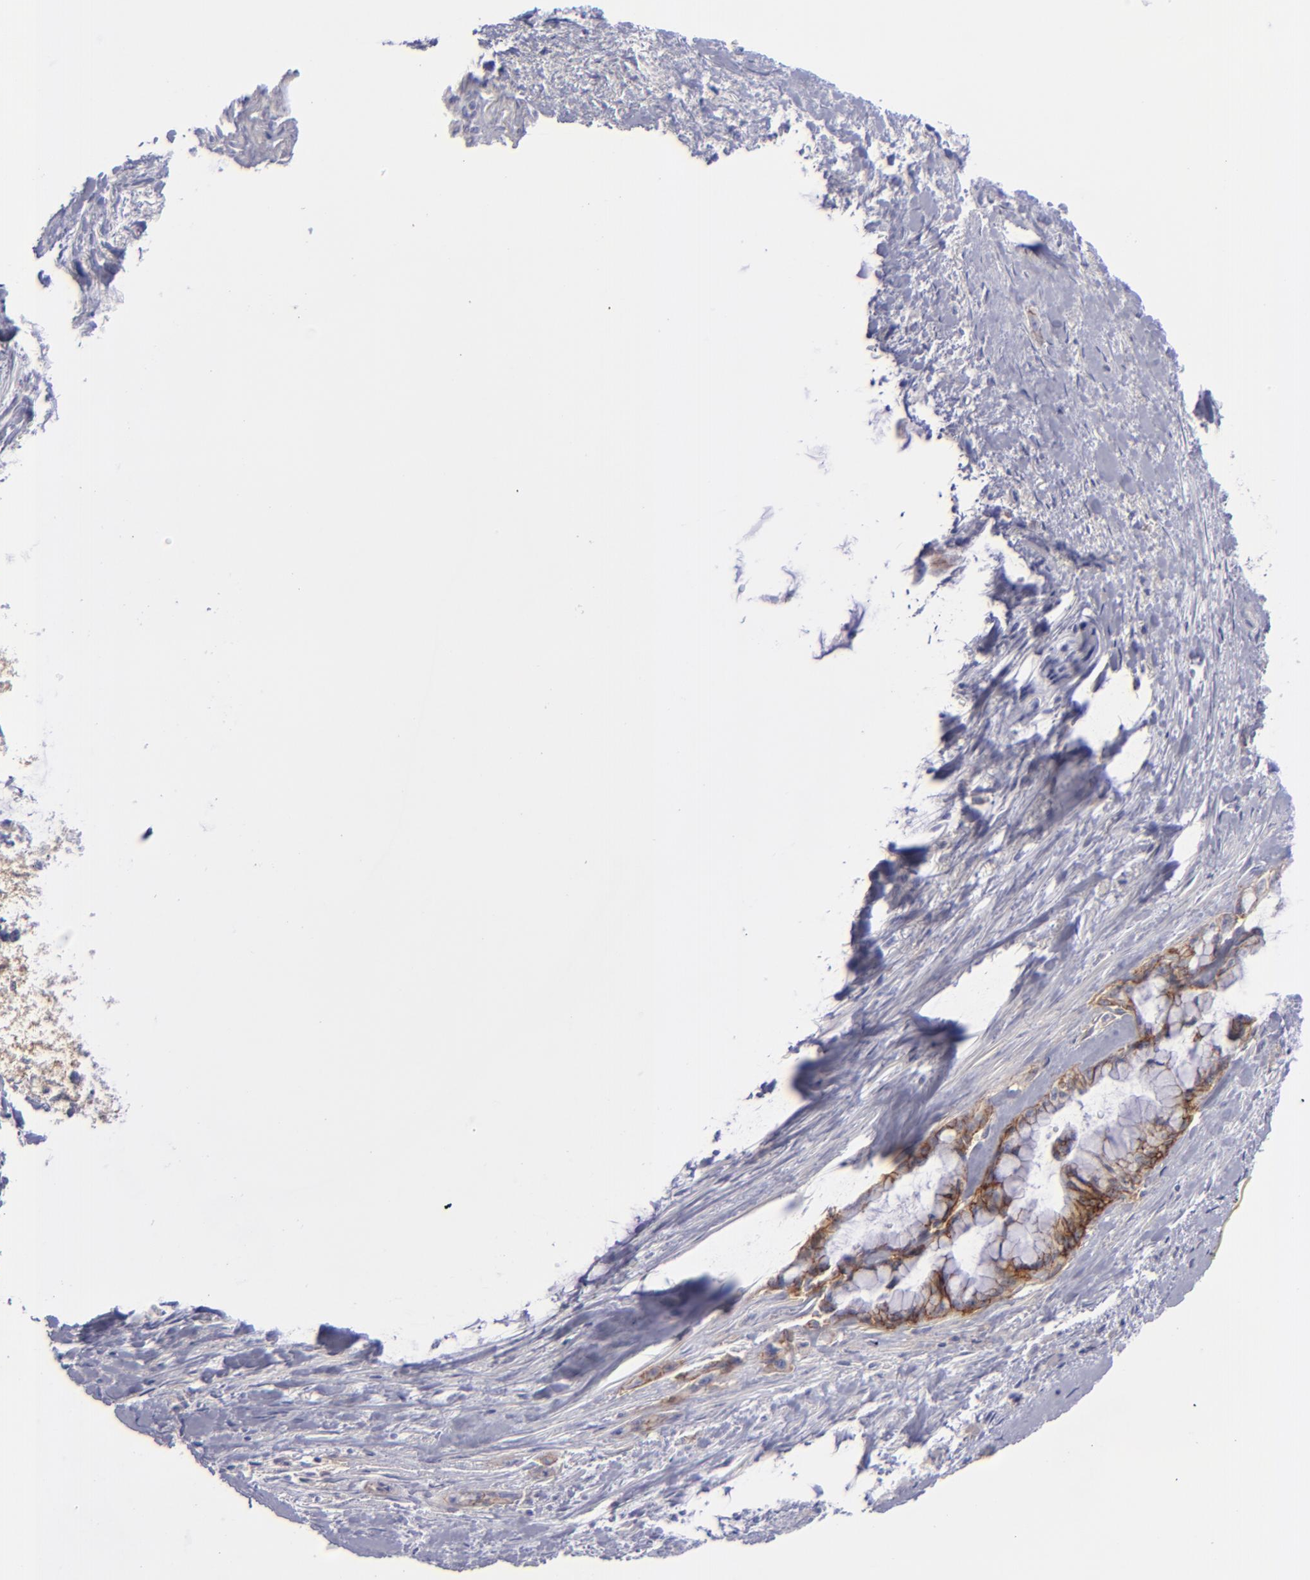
{"staining": {"intensity": "moderate", "quantity": ">75%", "location": "cytoplasmic/membranous"}, "tissue": "pancreatic cancer", "cell_type": "Tumor cells", "image_type": "cancer", "snomed": [{"axis": "morphology", "description": "Adenocarcinoma, NOS"}, {"axis": "topography", "description": "Pancreas"}], "caption": "Protein staining shows moderate cytoplasmic/membranous staining in about >75% of tumor cells in adenocarcinoma (pancreatic).", "gene": "BSG", "patient": {"sex": "male", "age": 59}}